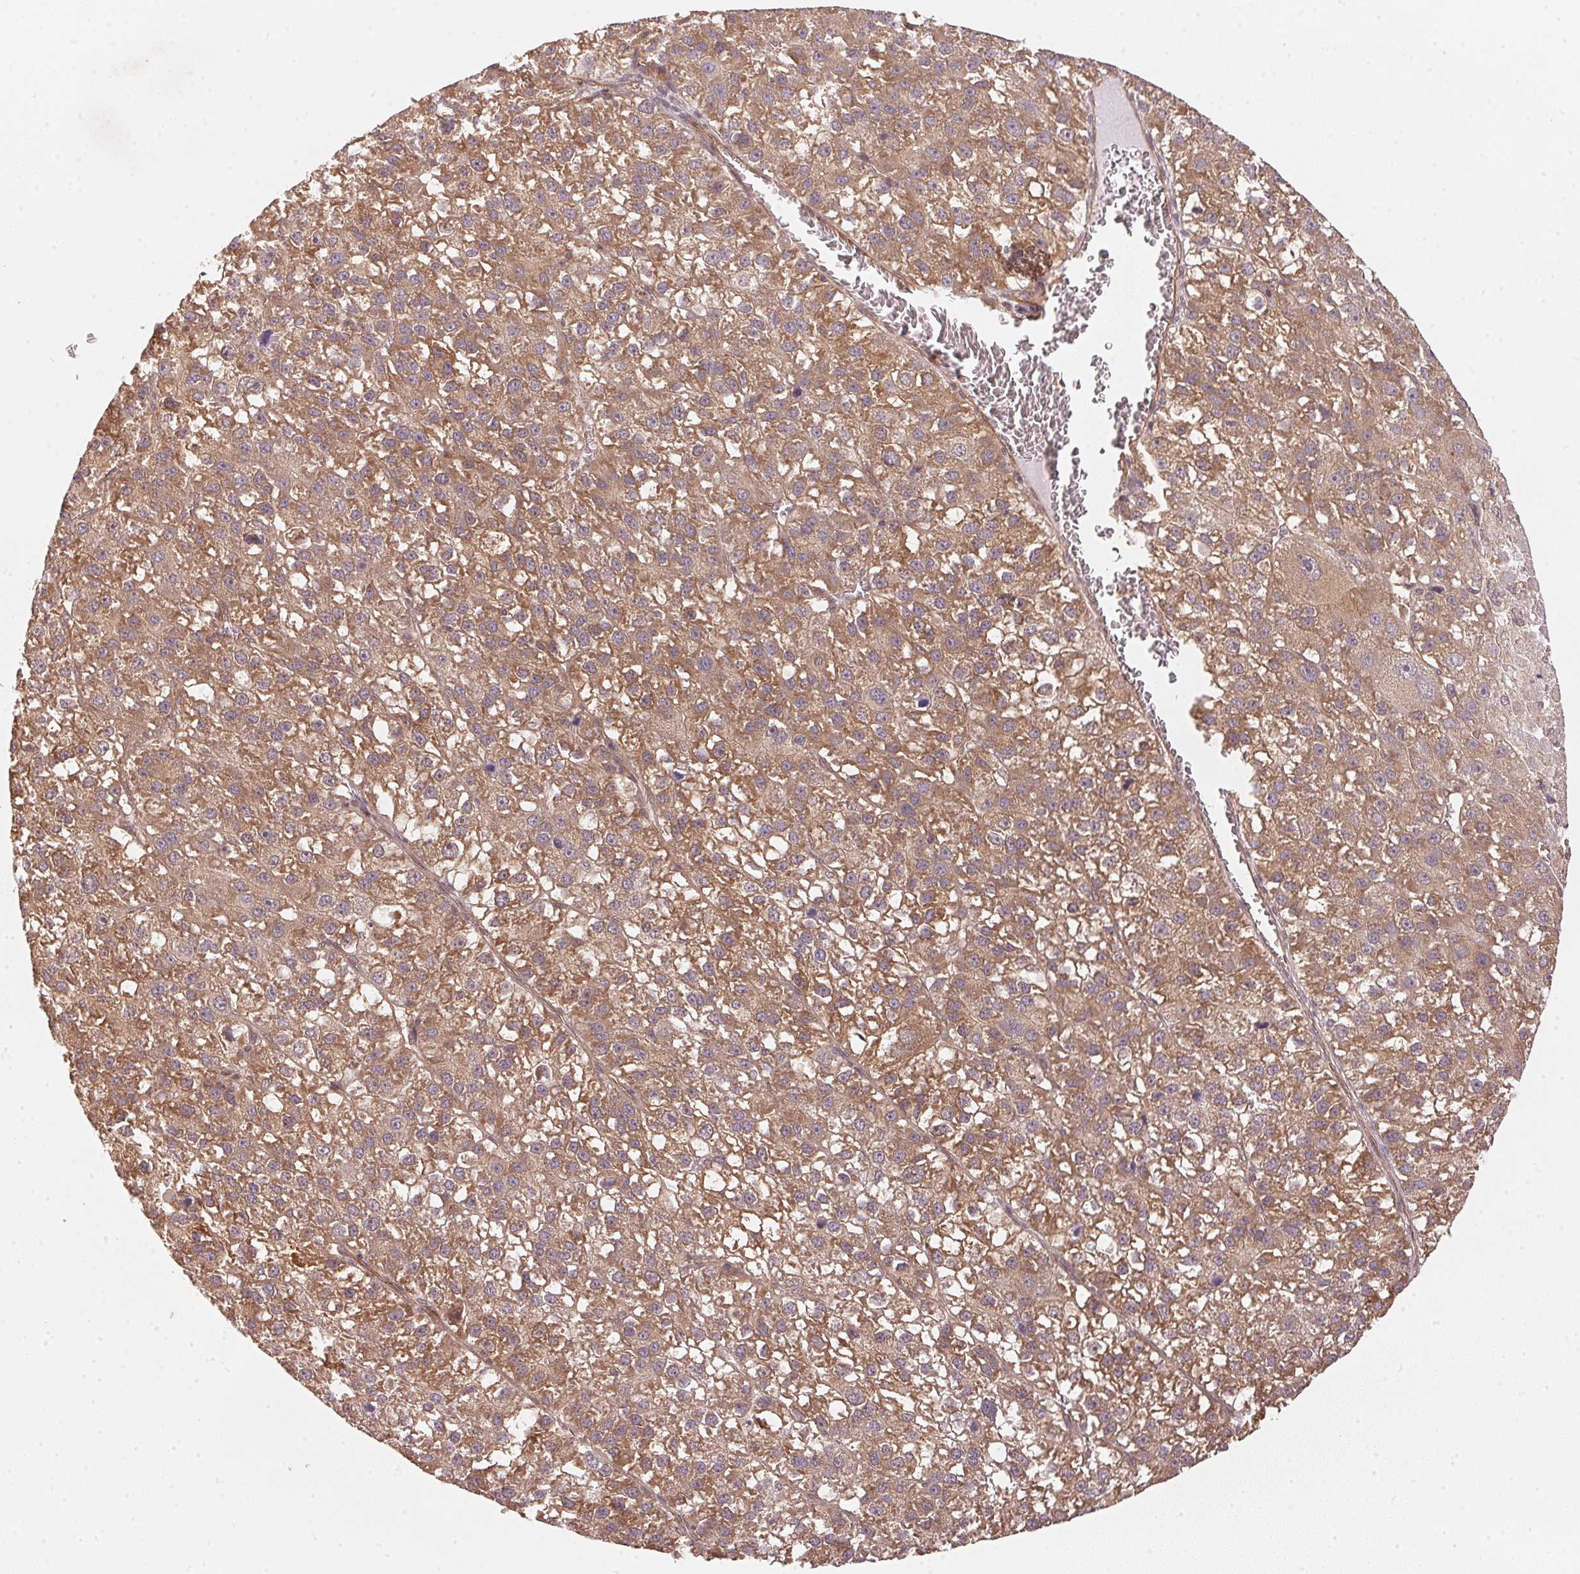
{"staining": {"intensity": "moderate", "quantity": ">75%", "location": "cytoplasmic/membranous"}, "tissue": "liver cancer", "cell_type": "Tumor cells", "image_type": "cancer", "snomed": [{"axis": "morphology", "description": "Carcinoma, Hepatocellular, NOS"}, {"axis": "topography", "description": "Liver"}], "caption": "Immunohistochemistry (IHC) of human liver cancer (hepatocellular carcinoma) demonstrates medium levels of moderate cytoplasmic/membranous expression in approximately >75% of tumor cells.", "gene": "STRN4", "patient": {"sex": "female", "age": 70}}